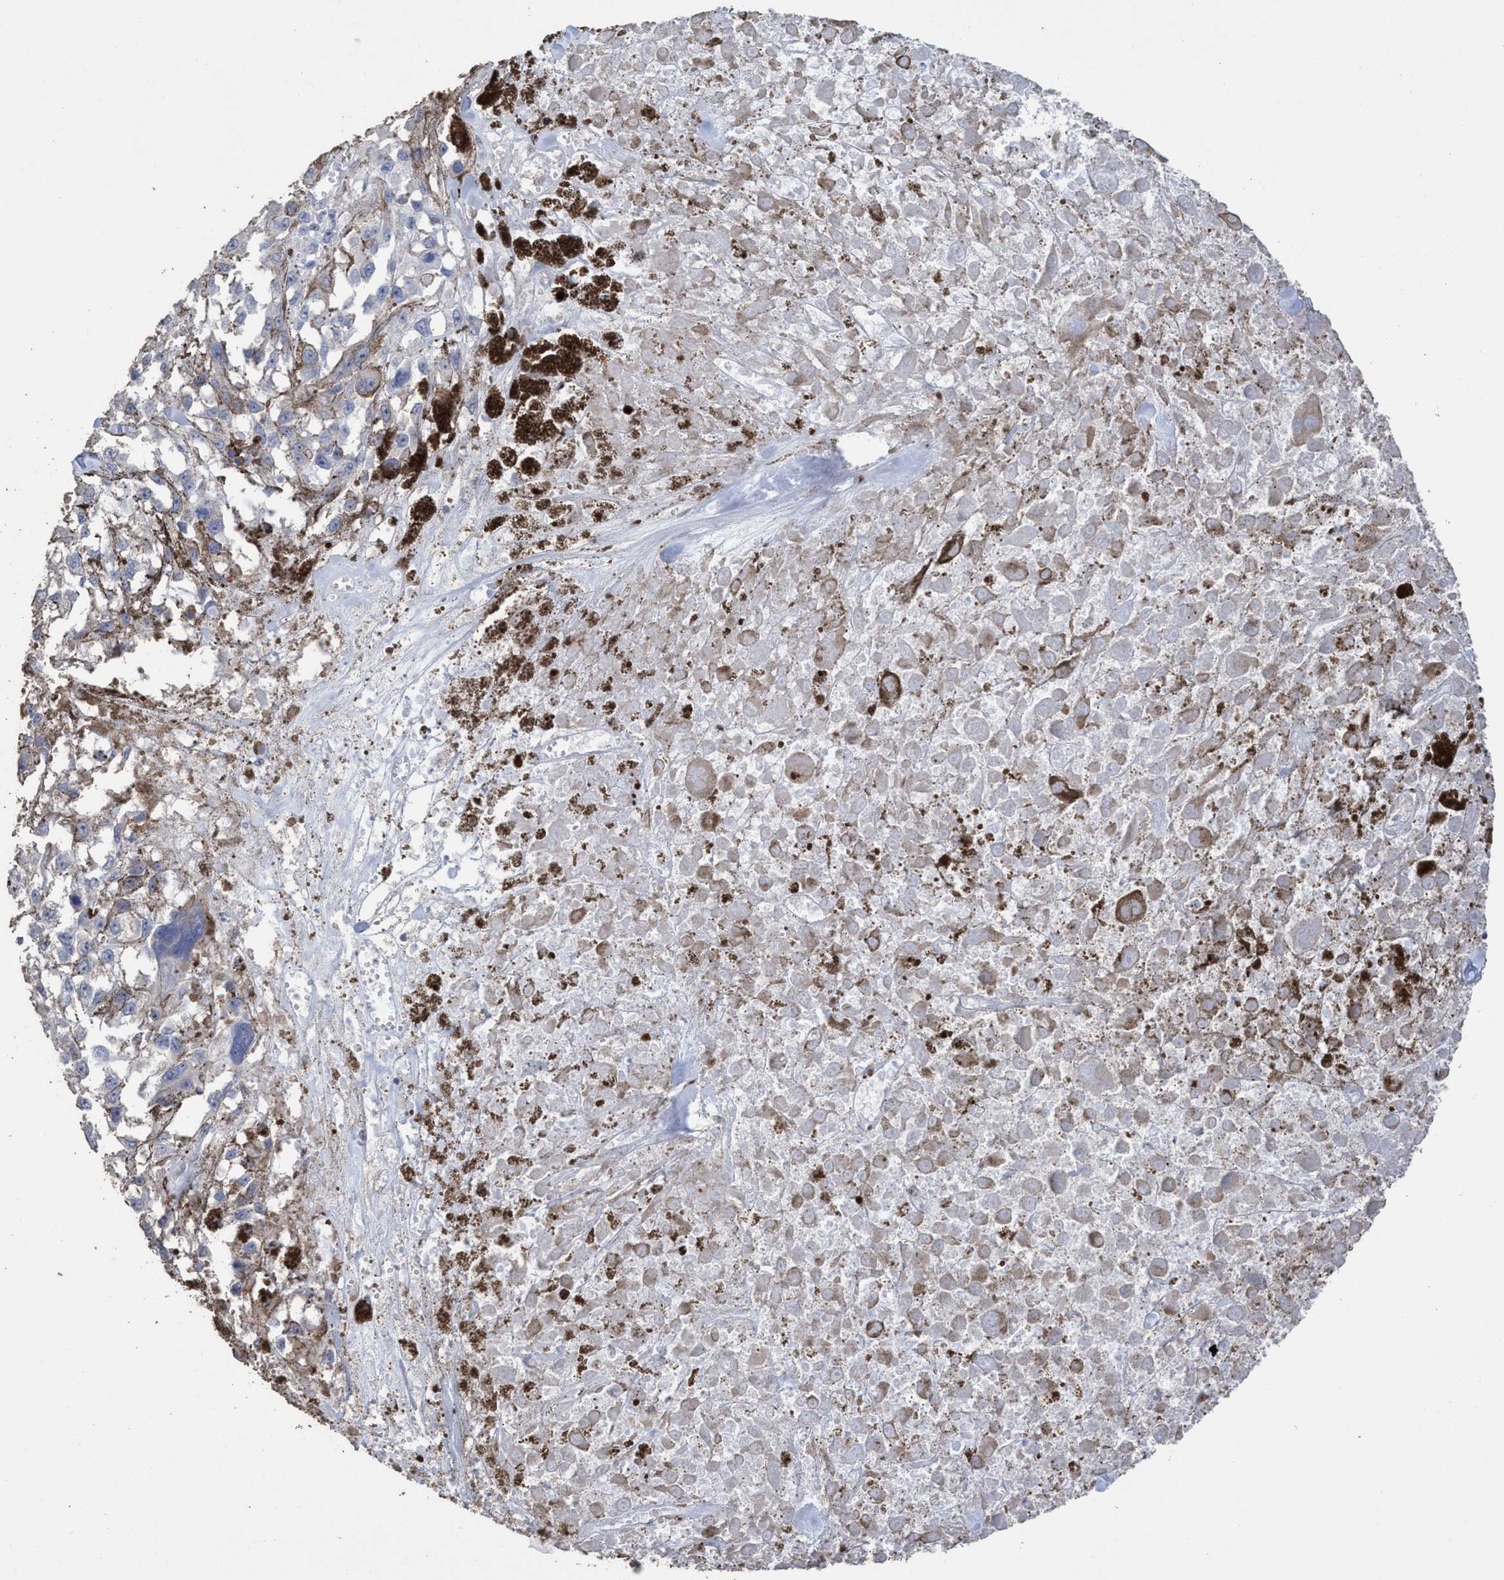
{"staining": {"intensity": "negative", "quantity": "none", "location": "none"}, "tissue": "melanoma", "cell_type": "Tumor cells", "image_type": "cancer", "snomed": [{"axis": "morphology", "description": "Malignant melanoma, Metastatic site"}, {"axis": "topography", "description": "Lymph node"}], "caption": "Human malignant melanoma (metastatic site) stained for a protein using immunohistochemistry displays no staining in tumor cells.", "gene": "RSAD1", "patient": {"sex": "male", "age": 59}}